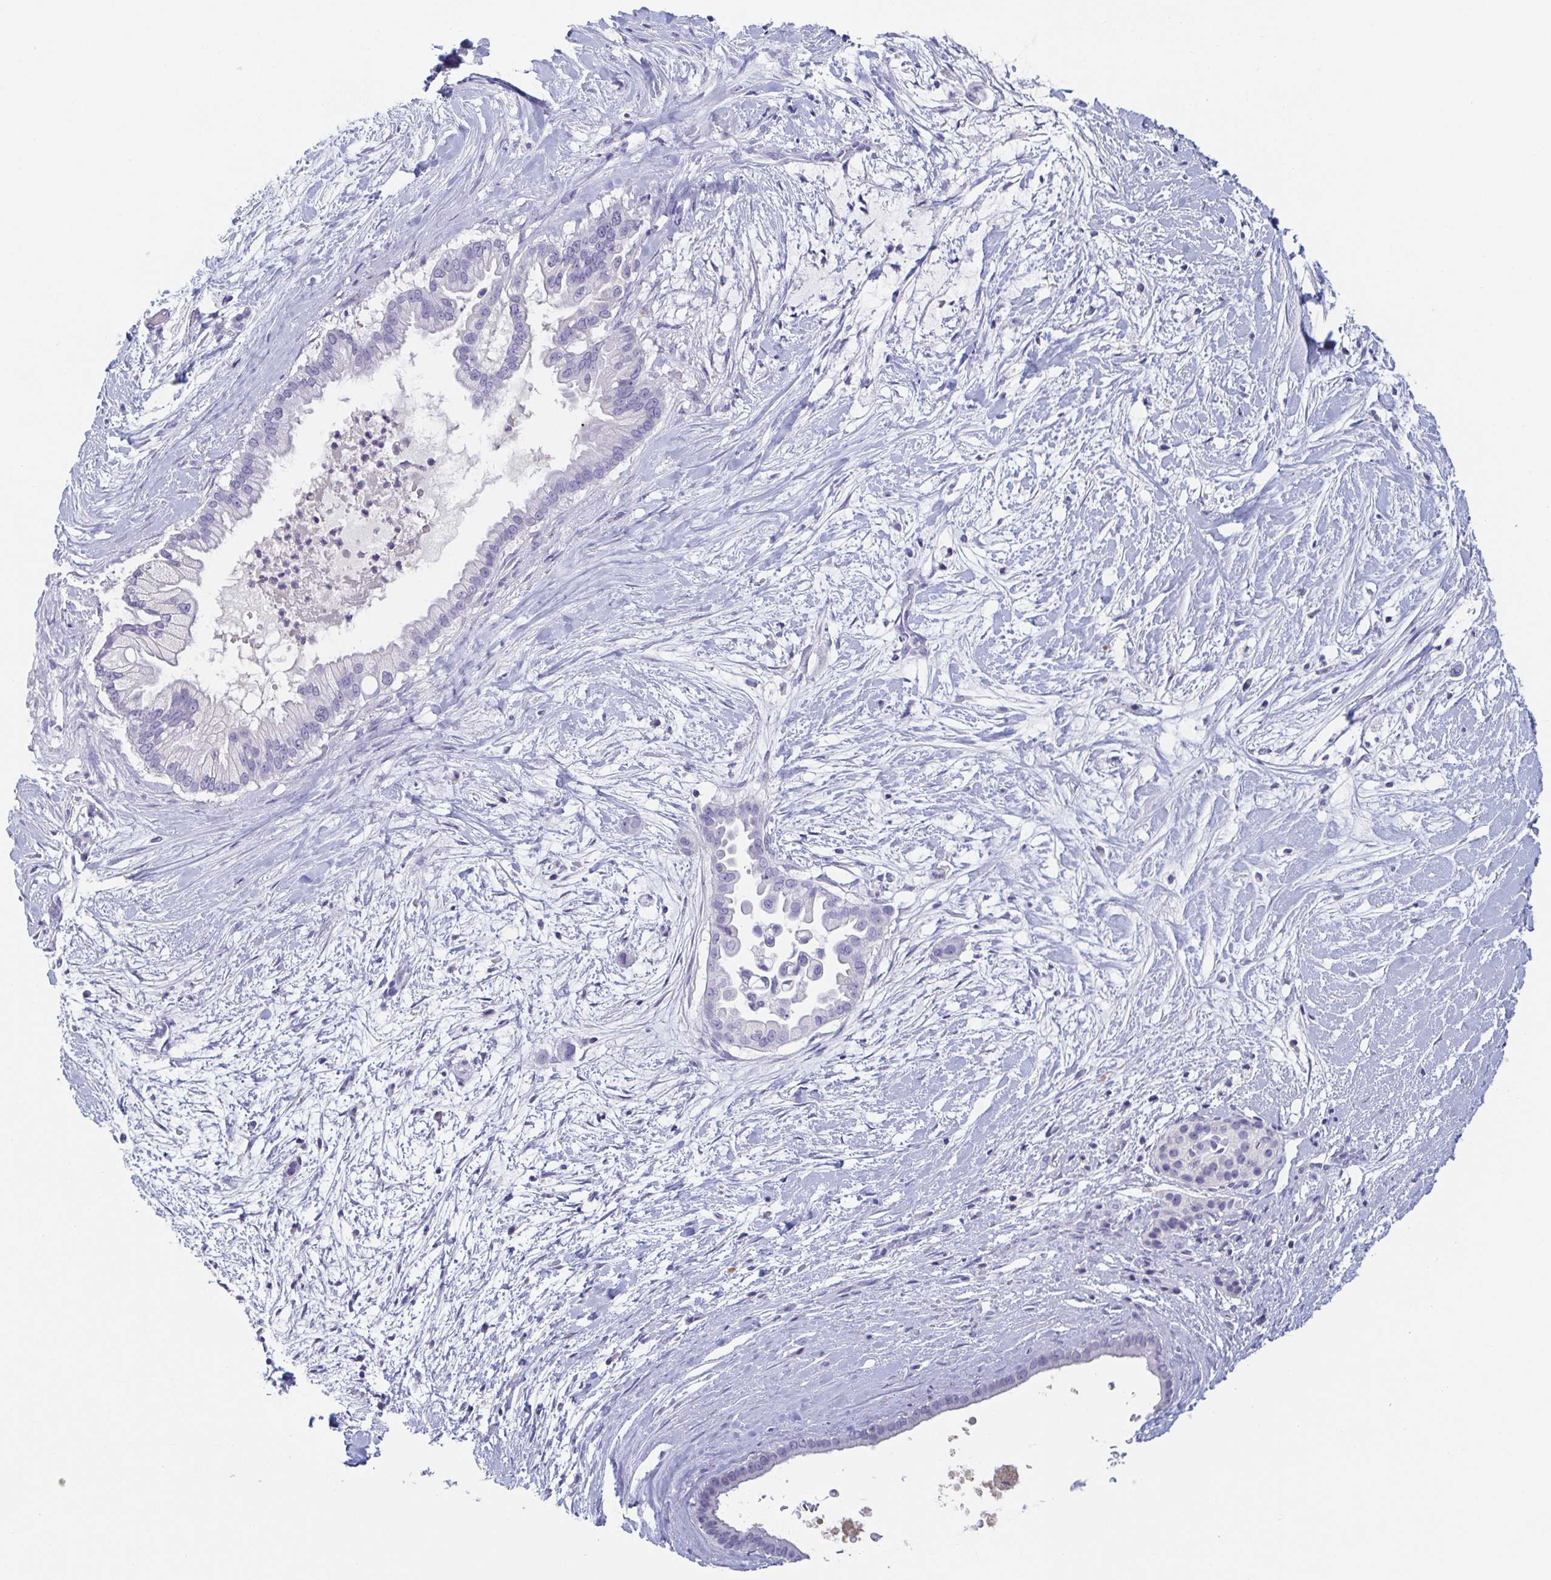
{"staining": {"intensity": "negative", "quantity": "none", "location": "none"}, "tissue": "pancreatic cancer", "cell_type": "Tumor cells", "image_type": "cancer", "snomed": [{"axis": "morphology", "description": "Adenocarcinoma, NOS"}, {"axis": "topography", "description": "Pancreas"}], "caption": "A micrograph of pancreatic cancer stained for a protein exhibits no brown staining in tumor cells. Brightfield microscopy of immunohistochemistry (IHC) stained with DAB (3,3'-diaminobenzidine) (brown) and hematoxylin (blue), captured at high magnification.", "gene": "ITLN1", "patient": {"sex": "female", "age": 69}}